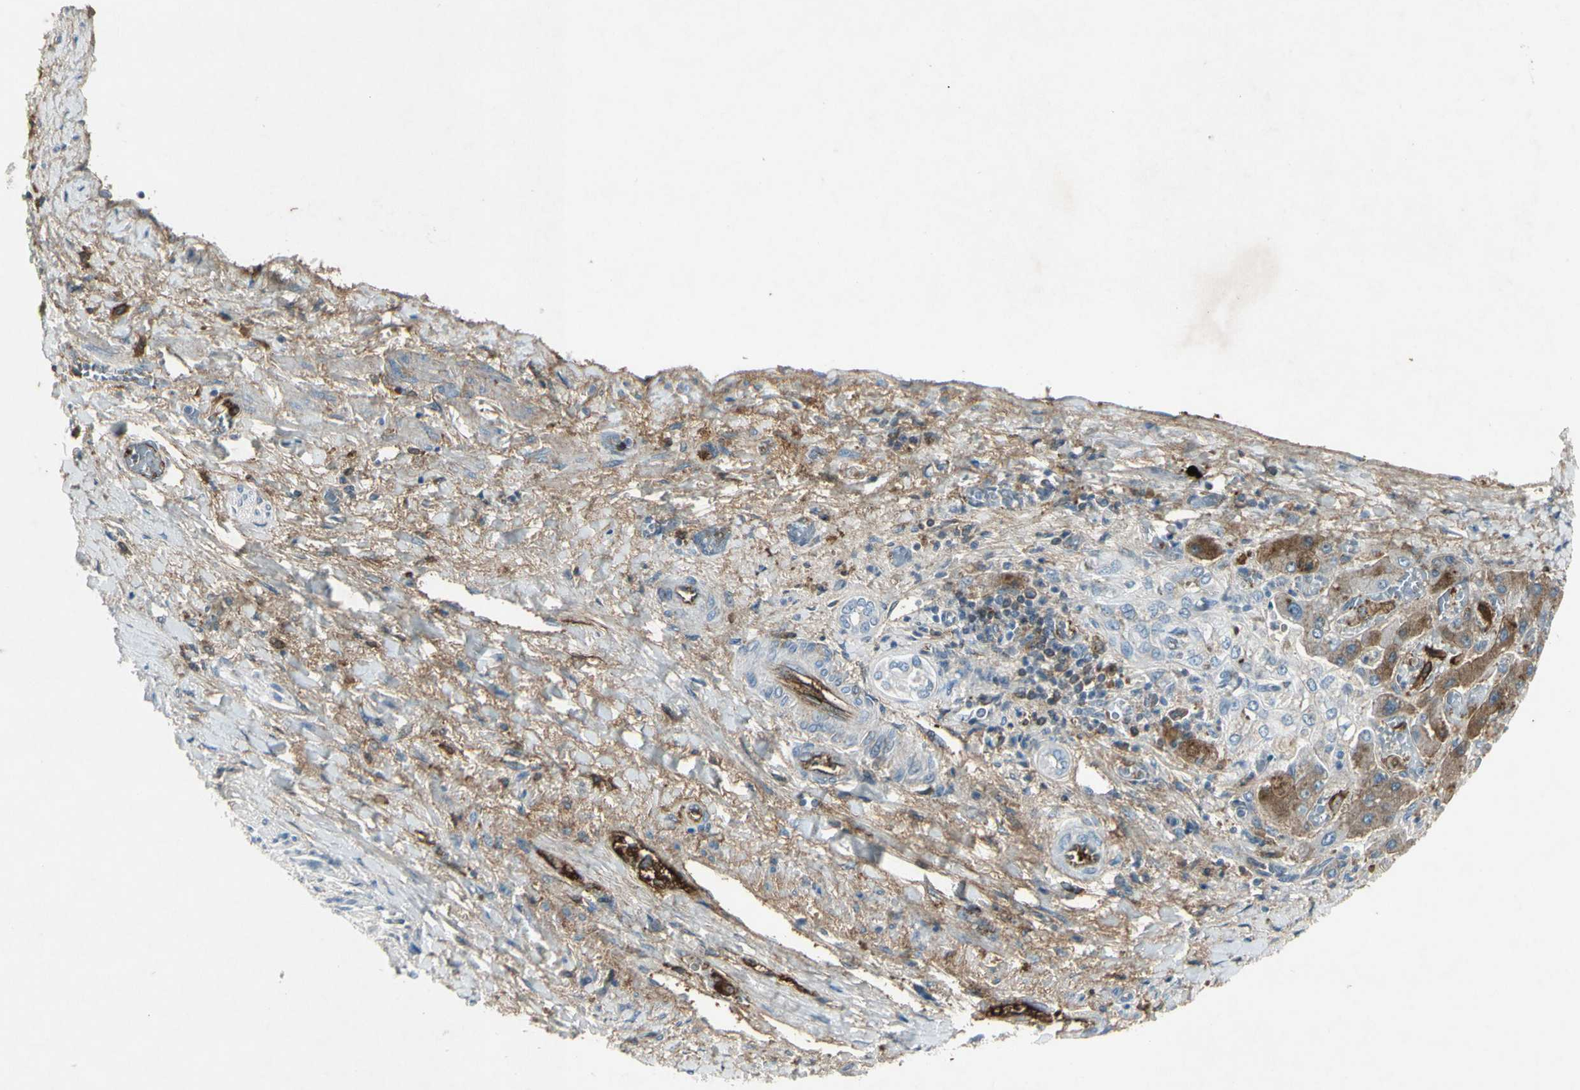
{"staining": {"intensity": "strong", "quantity": "25%-75%", "location": "cytoplasmic/membranous"}, "tissue": "liver cancer", "cell_type": "Tumor cells", "image_type": "cancer", "snomed": [{"axis": "morphology", "description": "Cholangiocarcinoma"}, {"axis": "topography", "description": "Liver"}], "caption": "Immunohistochemical staining of cholangiocarcinoma (liver) exhibits strong cytoplasmic/membranous protein staining in about 25%-75% of tumor cells.", "gene": "IGHM", "patient": {"sex": "male", "age": 50}}